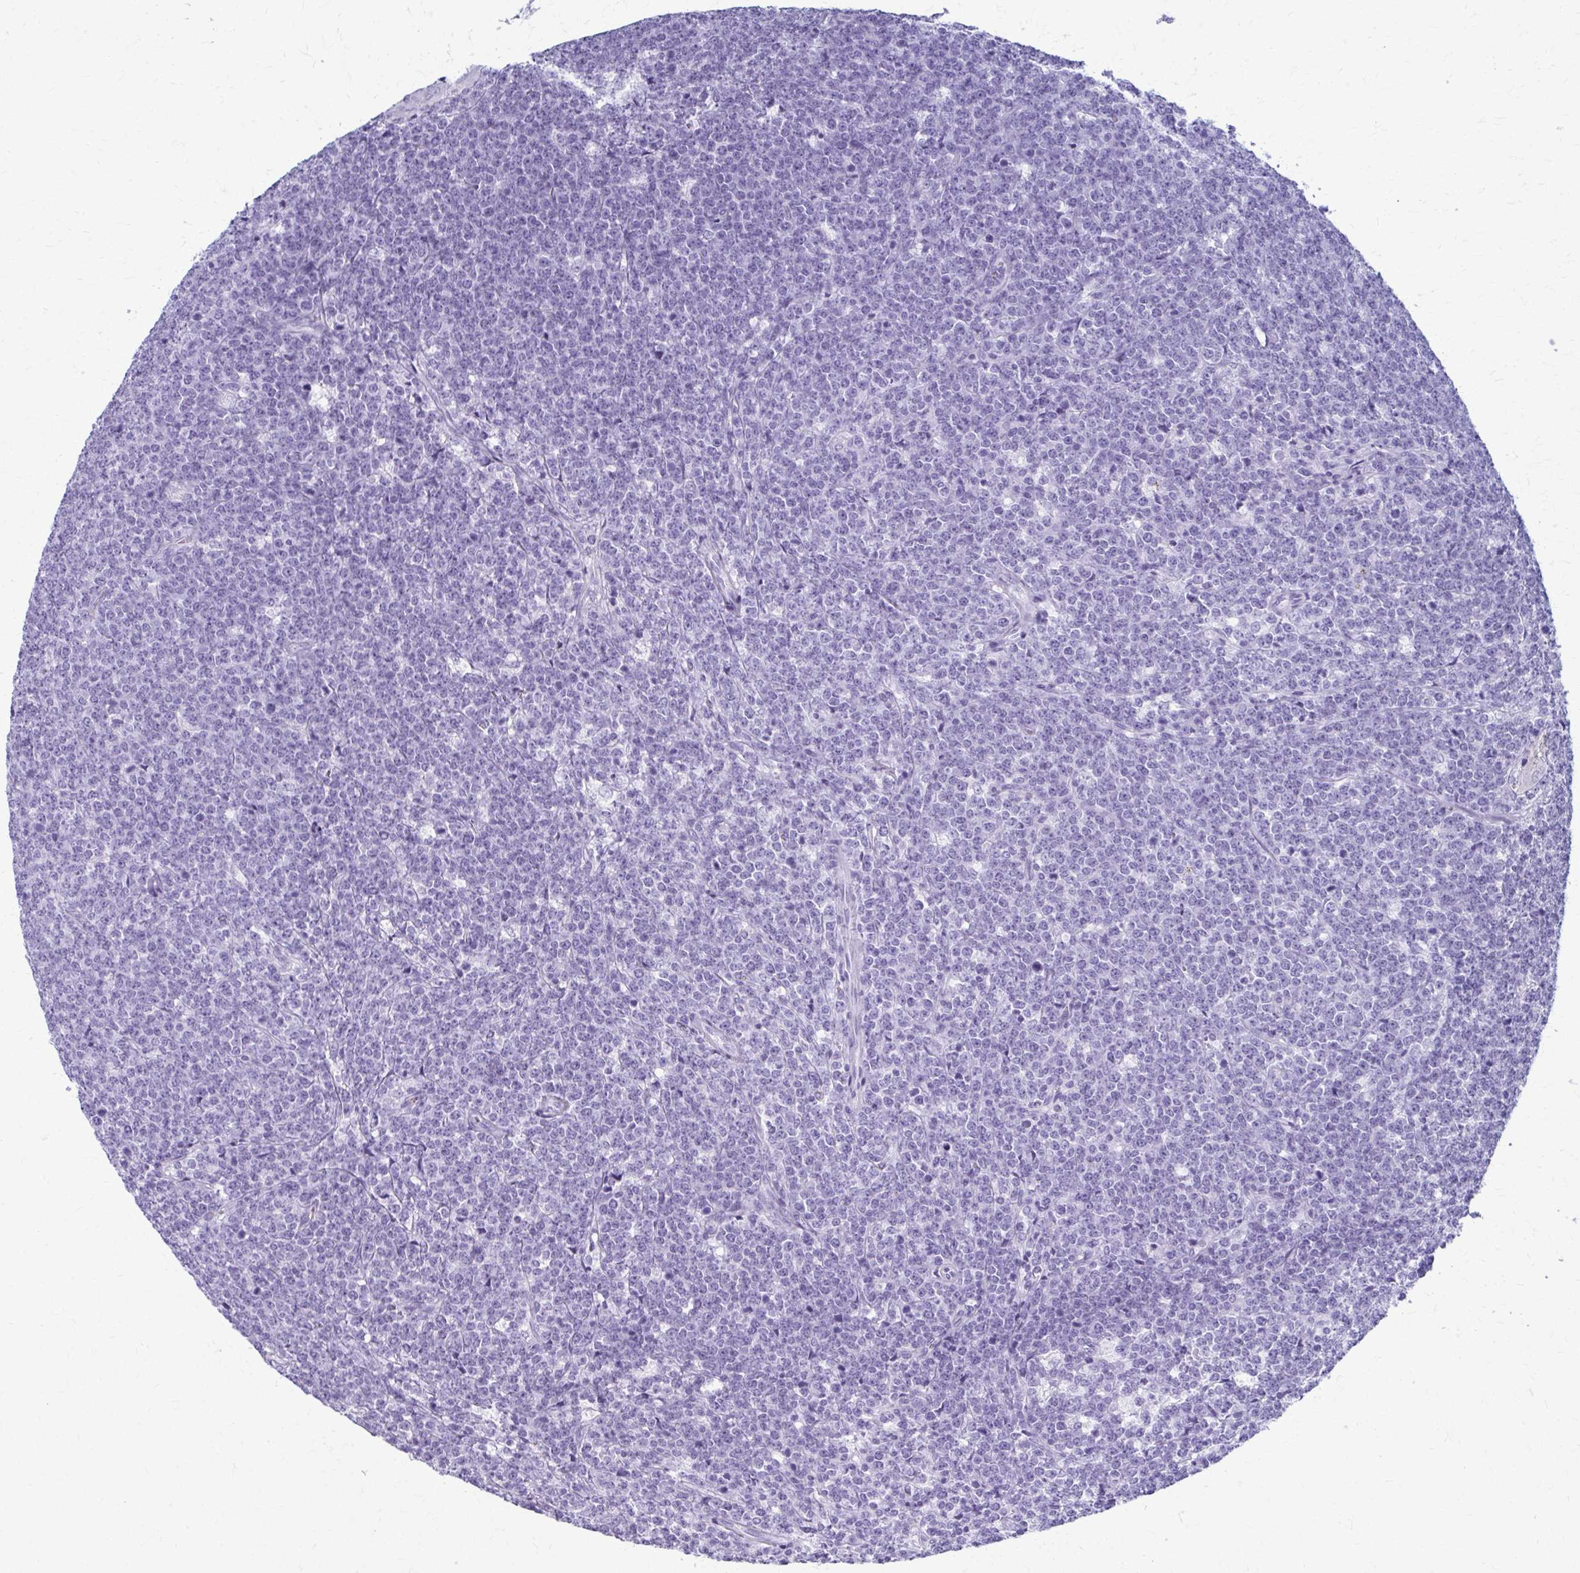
{"staining": {"intensity": "negative", "quantity": "none", "location": "none"}, "tissue": "lymphoma", "cell_type": "Tumor cells", "image_type": "cancer", "snomed": [{"axis": "morphology", "description": "Malignant lymphoma, non-Hodgkin's type, High grade"}, {"axis": "topography", "description": "Small intestine"}, {"axis": "topography", "description": "Colon"}], "caption": "An image of high-grade malignant lymphoma, non-Hodgkin's type stained for a protein shows no brown staining in tumor cells.", "gene": "CELF5", "patient": {"sex": "male", "age": 8}}